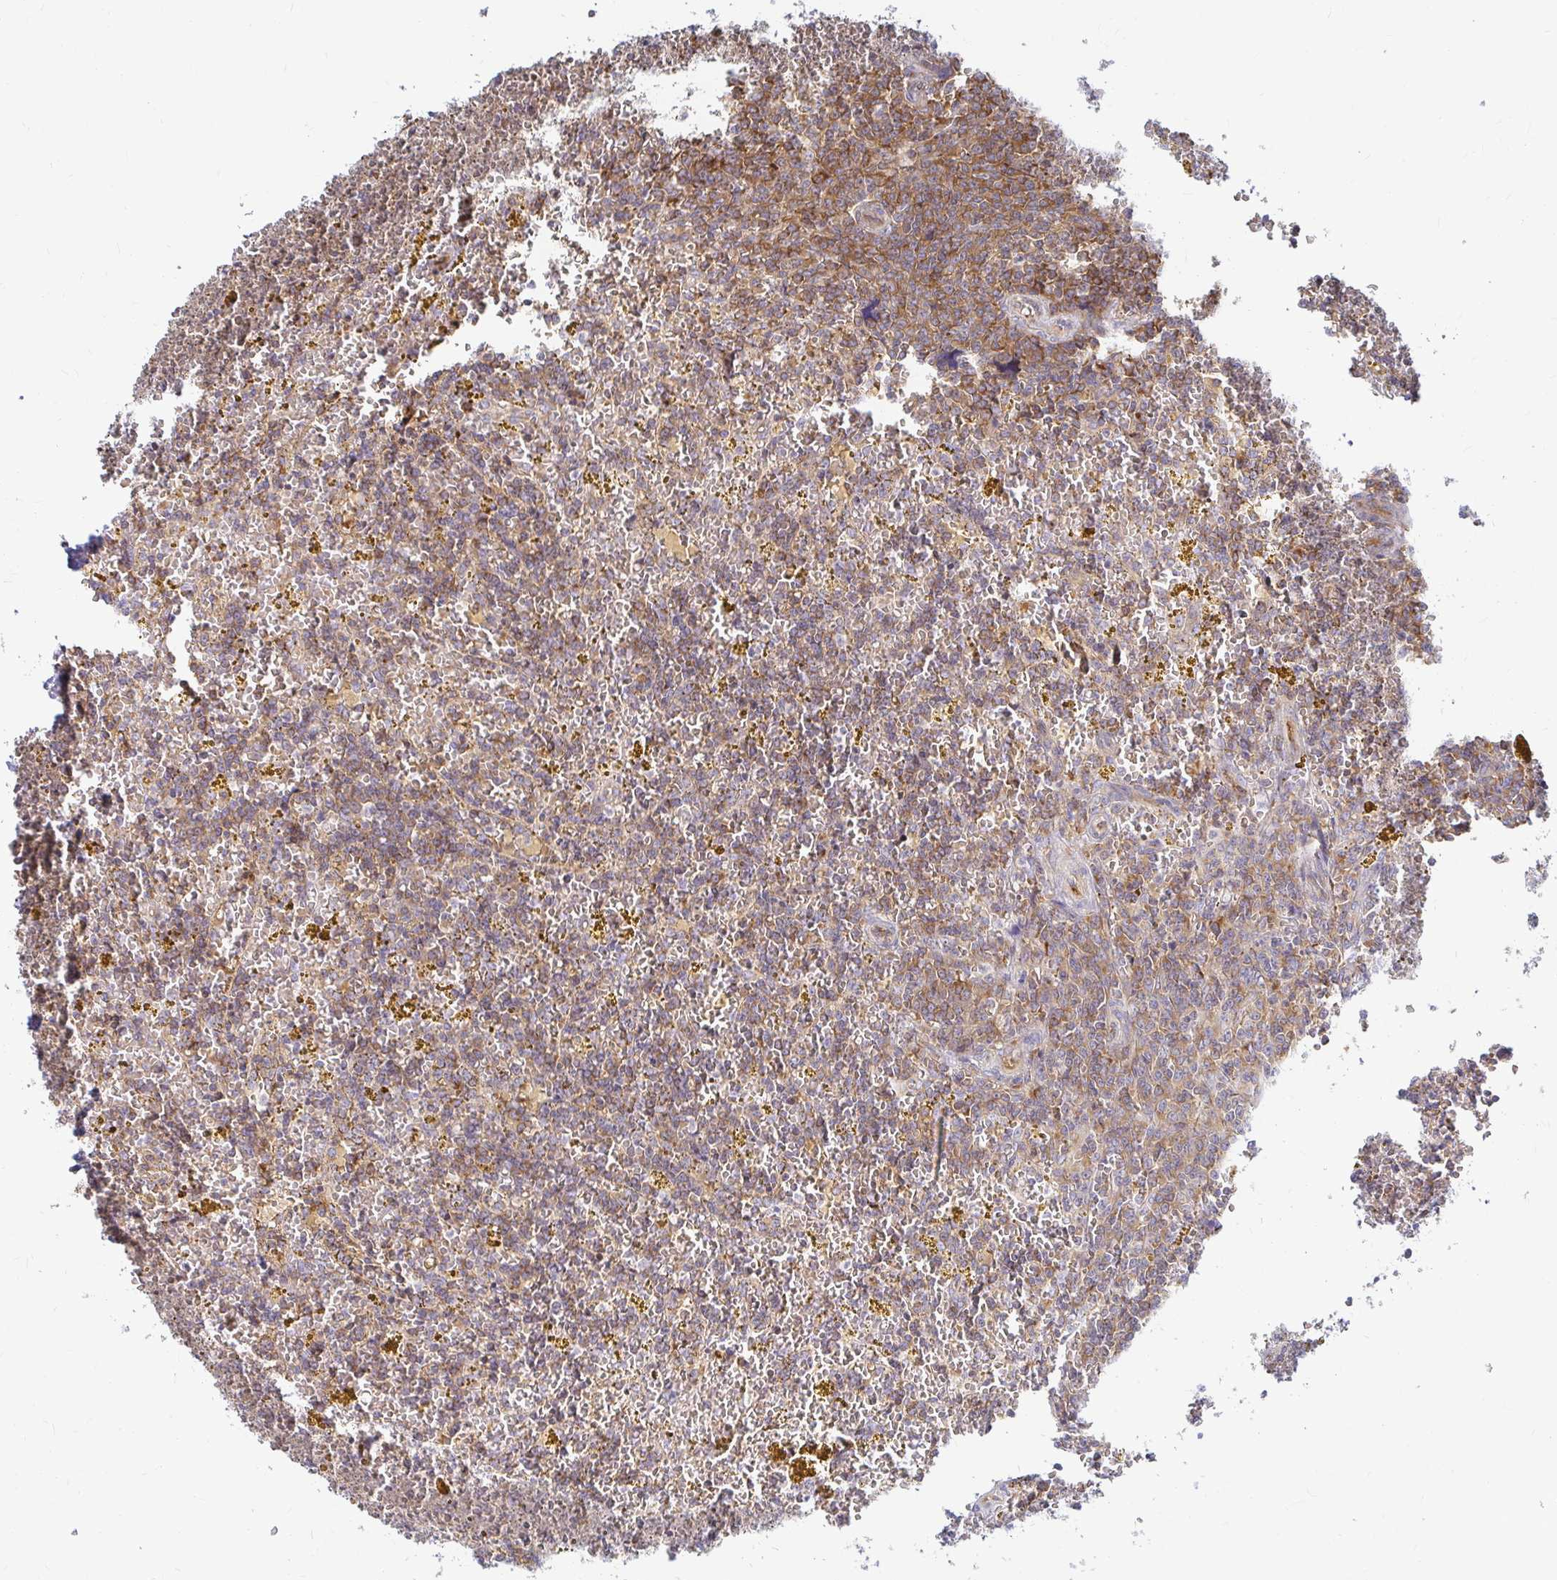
{"staining": {"intensity": "moderate", "quantity": ">75%", "location": "cytoplasmic/membranous"}, "tissue": "lymphoma", "cell_type": "Tumor cells", "image_type": "cancer", "snomed": [{"axis": "morphology", "description": "Malignant lymphoma, non-Hodgkin's type, Low grade"}, {"axis": "topography", "description": "Spleen"}, {"axis": "topography", "description": "Lymph node"}], "caption": "Human lymphoma stained for a protein (brown) demonstrates moderate cytoplasmic/membranous positive staining in approximately >75% of tumor cells.", "gene": "CAST", "patient": {"sex": "female", "age": 66}}